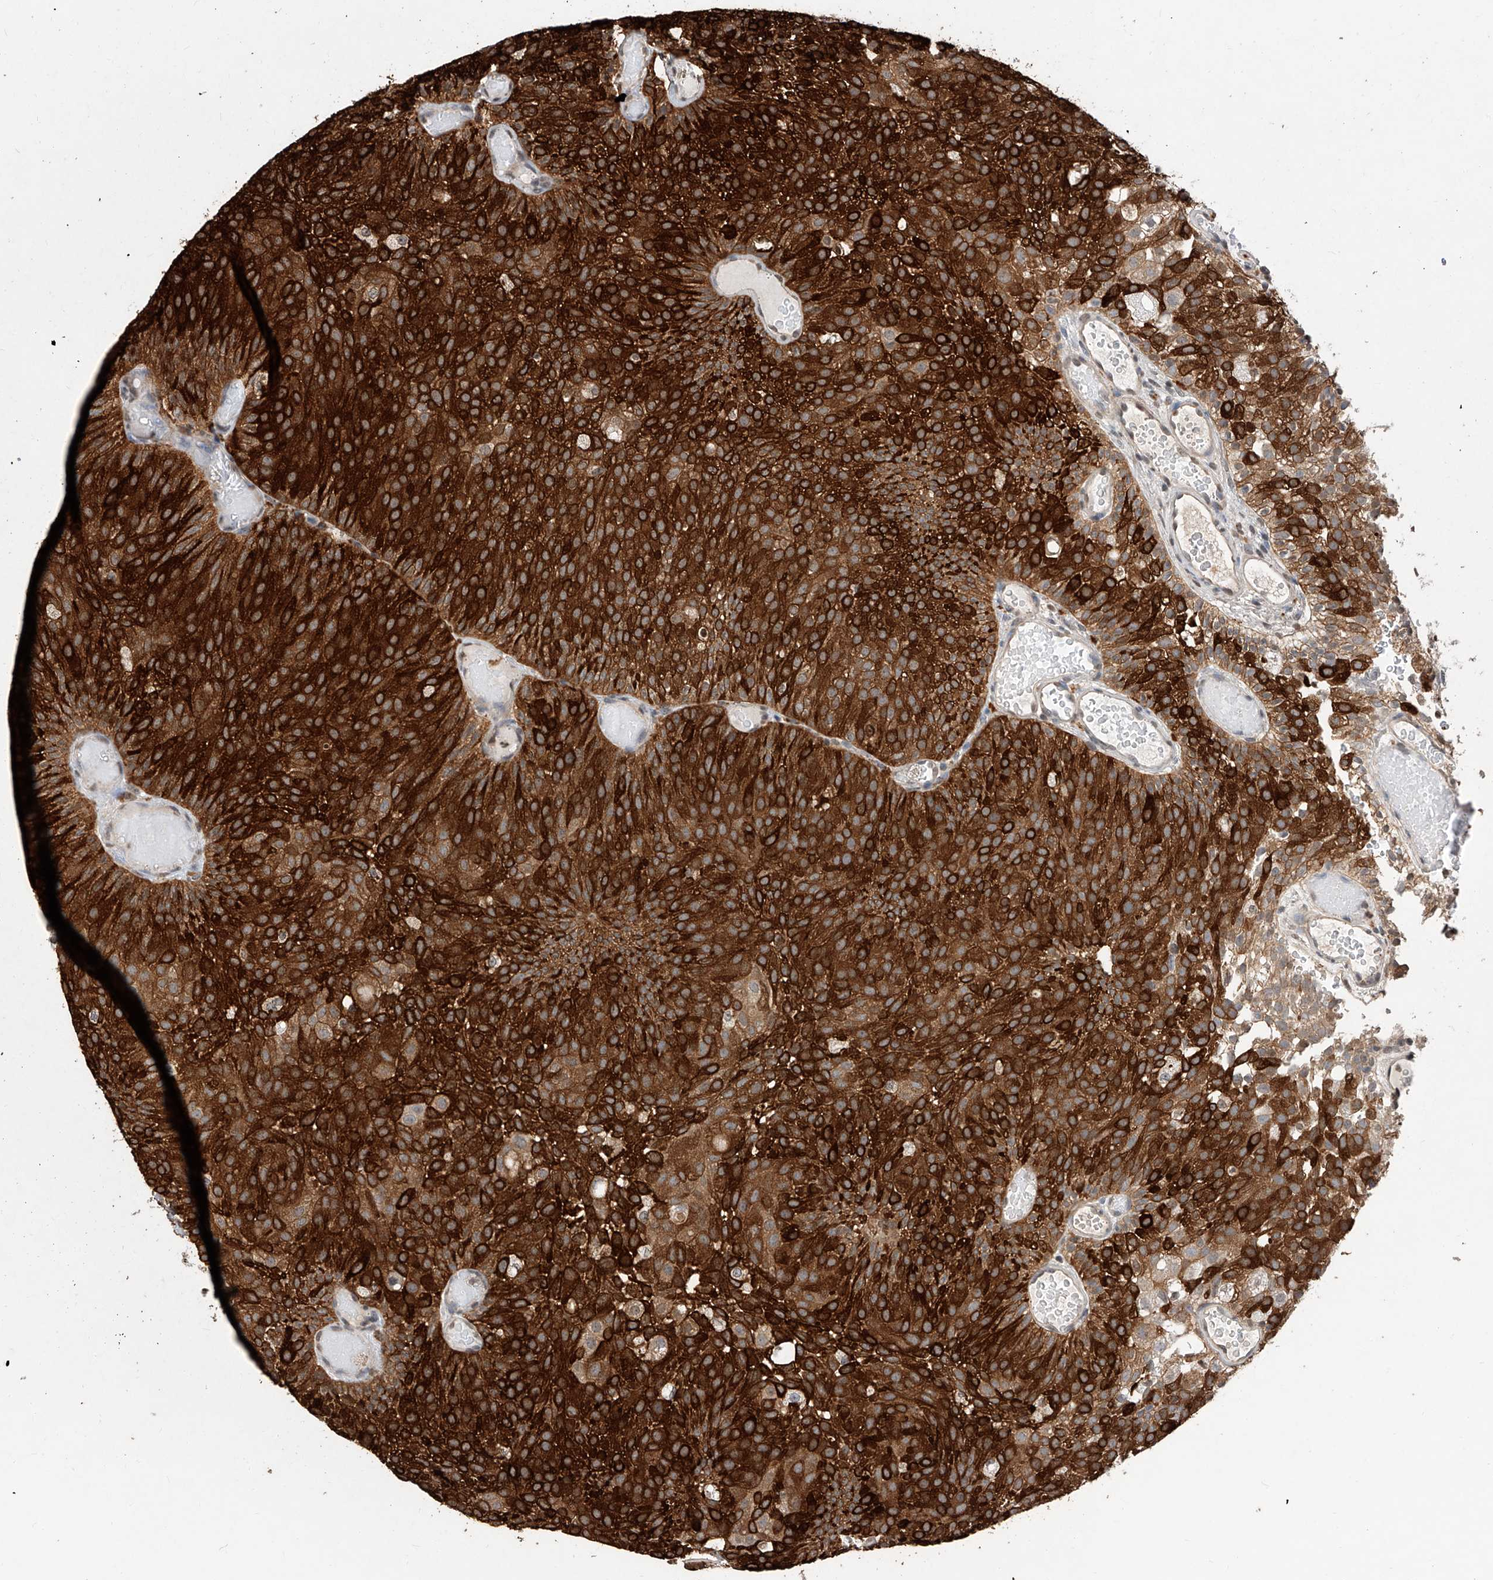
{"staining": {"intensity": "strong", "quantity": ">75%", "location": "cytoplasmic/membranous"}, "tissue": "urothelial cancer", "cell_type": "Tumor cells", "image_type": "cancer", "snomed": [{"axis": "morphology", "description": "Urothelial carcinoma, Low grade"}, {"axis": "topography", "description": "Urinary bladder"}], "caption": "Immunohistochemistry (IHC) of urothelial carcinoma (low-grade) exhibits high levels of strong cytoplasmic/membranous staining in approximately >75% of tumor cells.", "gene": "RP9", "patient": {"sex": "male", "age": 78}}